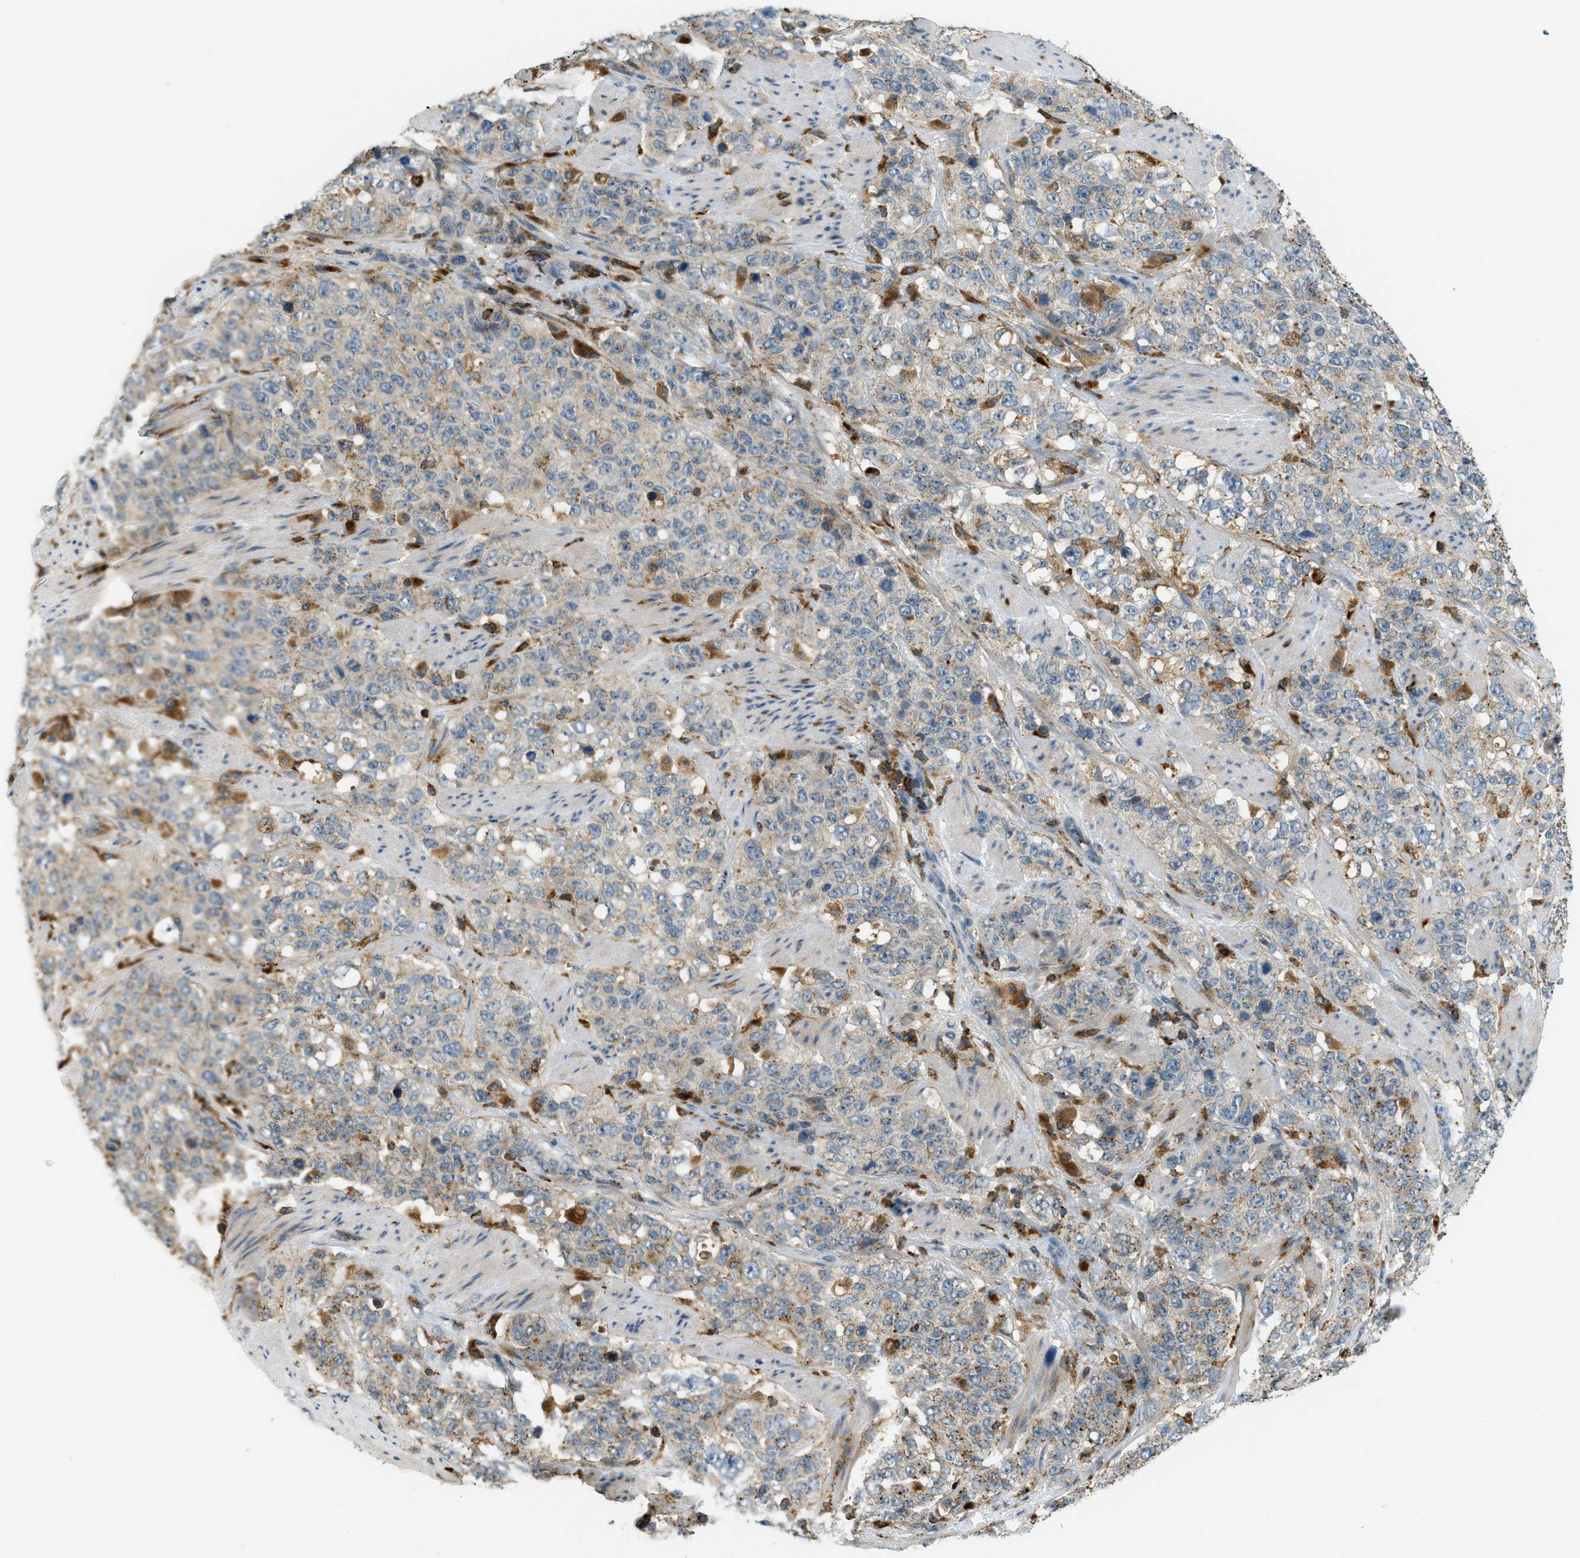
{"staining": {"intensity": "moderate", "quantity": "<25%", "location": "cytoplasmic/membranous"}, "tissue": "stomach cancer", "cell_type": "Tumor cells", "image_type": "cancer", "snomed": [{"axis": "morphology", "description": "Adenocarcinoma, NOS"}, {"axis": "topography", "description": "Stomach"}], "caption": "The histopathology image demonstrates staining of stomach cancer (adenocarcinoma), revealing moderate cytoplasmic/membranous protein expression (brown color) within tumor cells.", "gene": "PLBD2", "patient": {"sex": "male", "age": 48}}